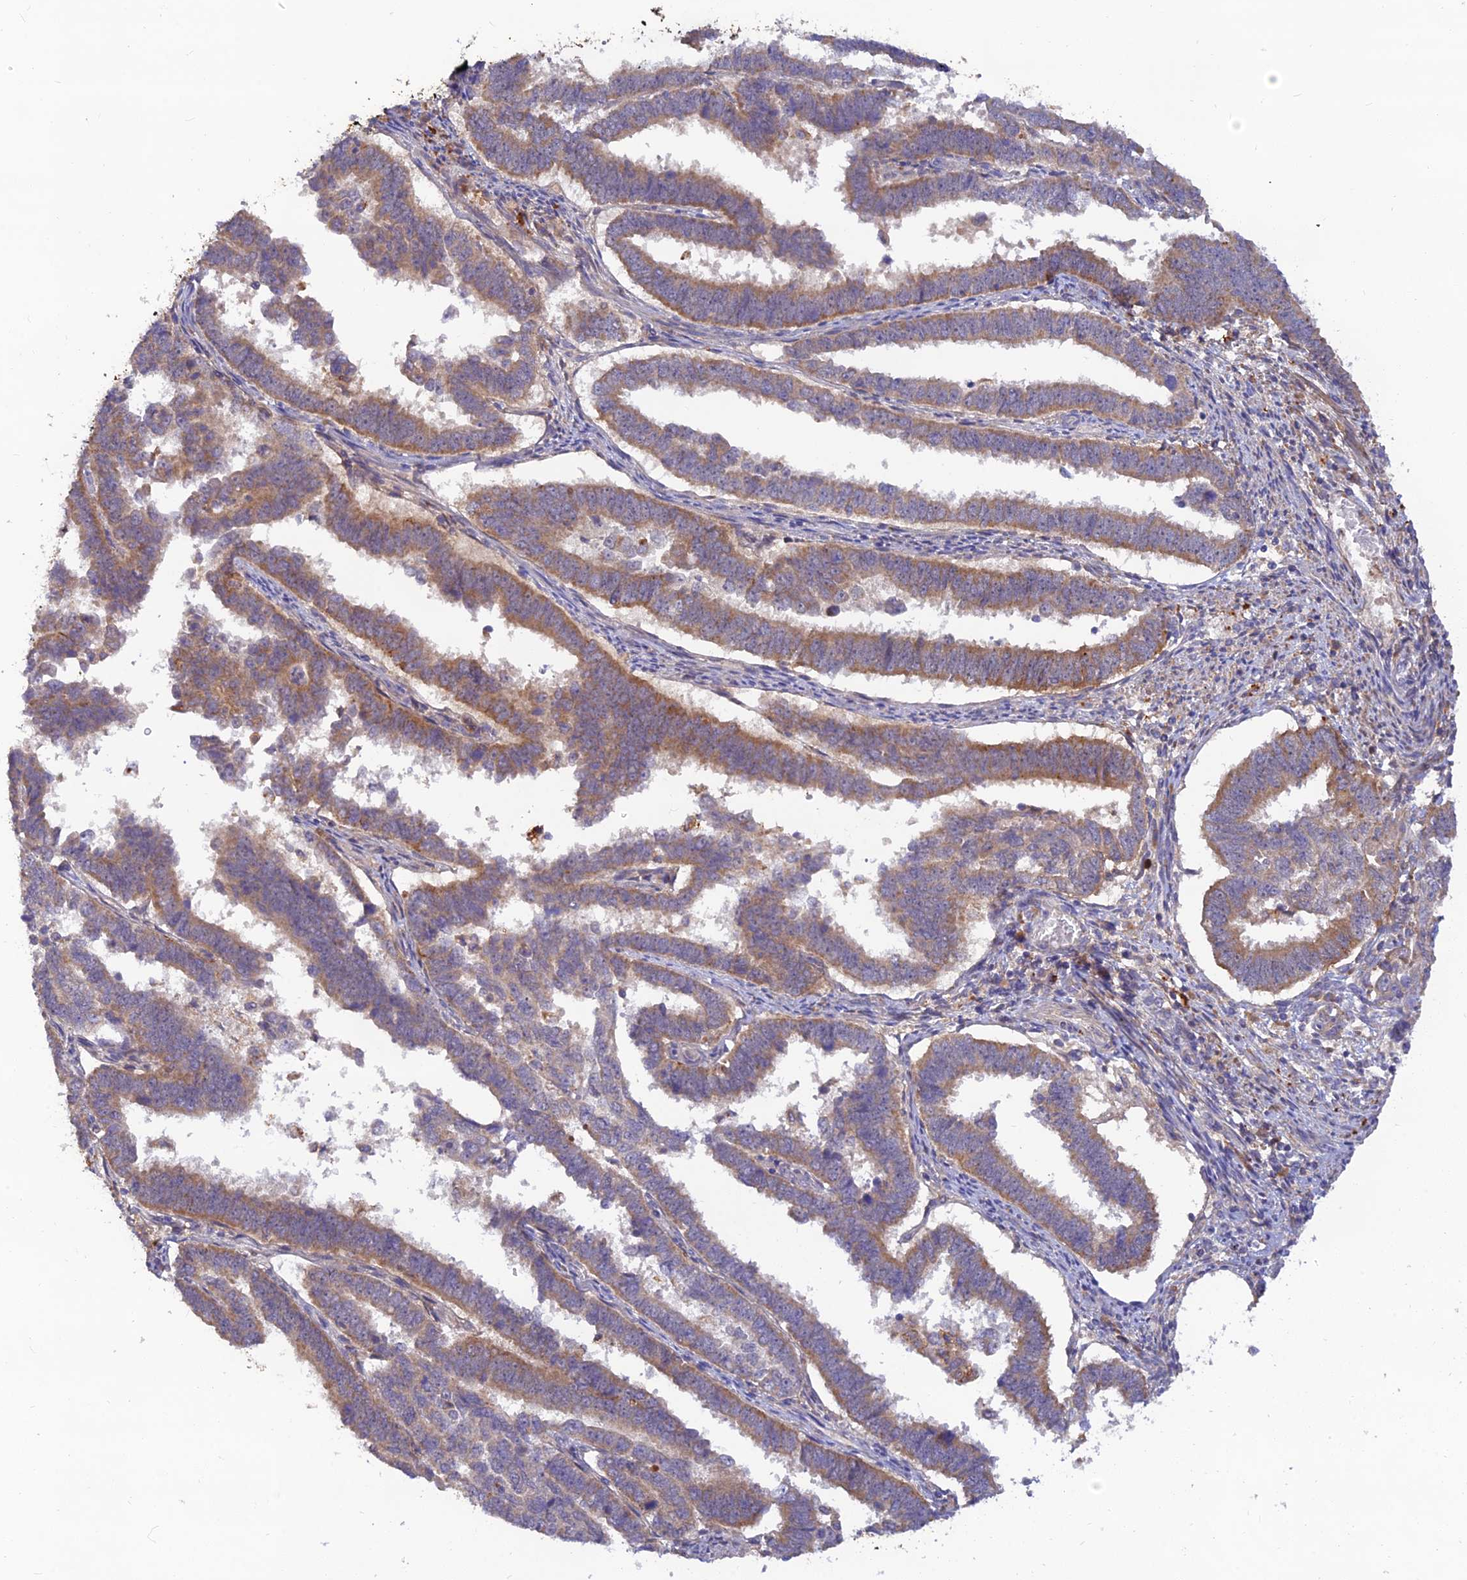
{"staining": {"intensity": "moderate", "quantity": ">75%", "location": "cytoplasmic/membranous"}, "tissue": "endometrial cancer", "cell_type": "Tumor cells", "image_type": "cancer", "snomed": [{"axis": "morphology", "description": "Adenocarcinoma, NOS"}, {"axis": "topography", "description": "Endometrium"}], "caption": "Immunohistochemical staining of endometrial cancer demonstrates medium levels of moderate cytoplasmic/membranous expression in about >75% of tumor cells.", "gene": "ACSM5", "patient": {"sex": "female", "age": 75}}